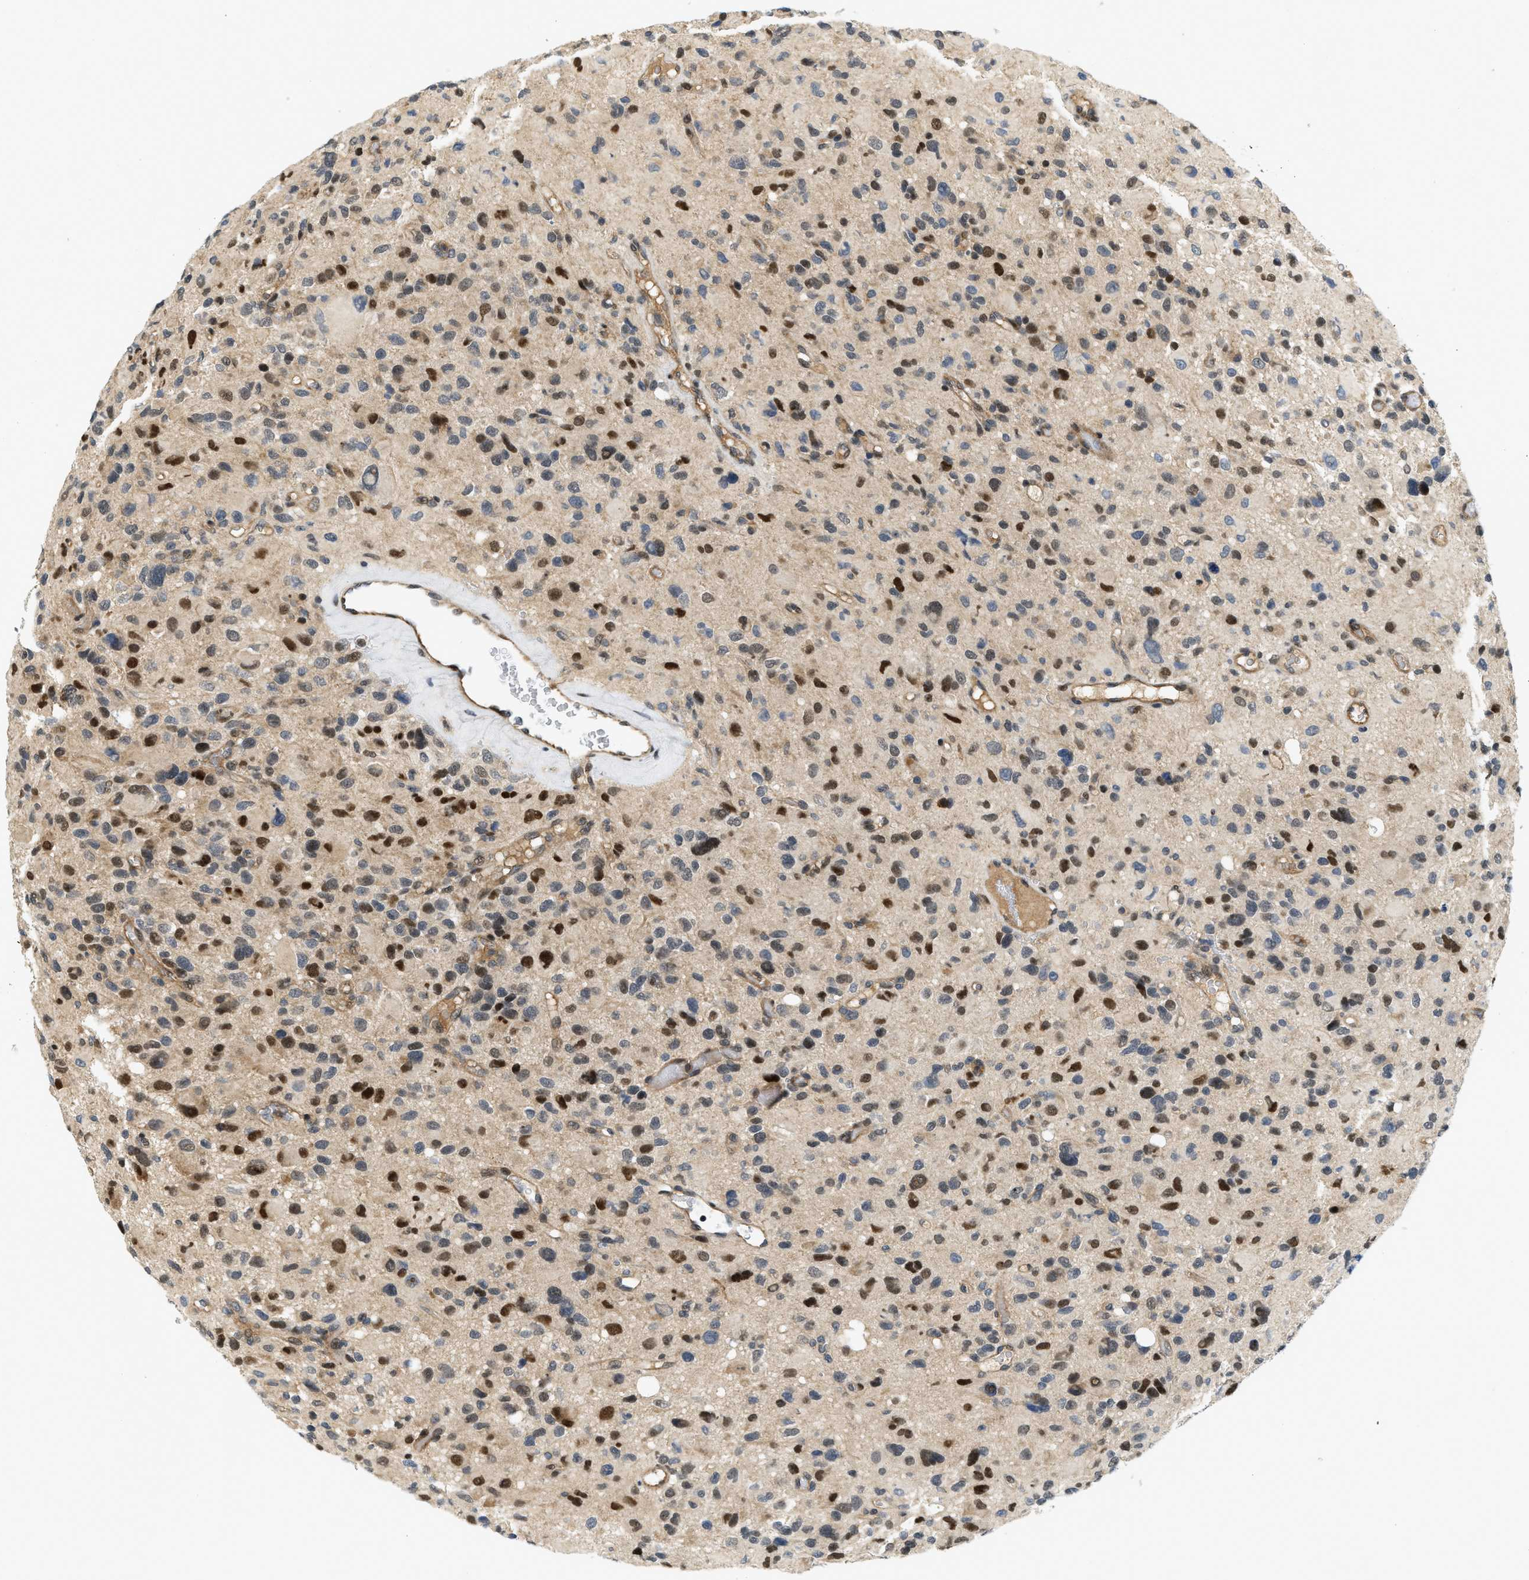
{"staining": {"intensity": "strong", "quantity": "25%-75%", "location": "nuclear"}, "tissue": "glioma", "cell_type": "Tumor cells", "image_type": "cancer", "snomed": [{"axis": "morphology", "description": "Glioma, malignant, High grade"}, {"axis": "topography", "description": "Brain"}], "caption": "A micrograph showing strong nuclear expression in about 25%-75% of tumor cells in malignant glioma (high-grade), as visualized by brown immunohistochemical staining.", "gene": "KMT2A", "patient": {"sex": "male", "age": 48}}